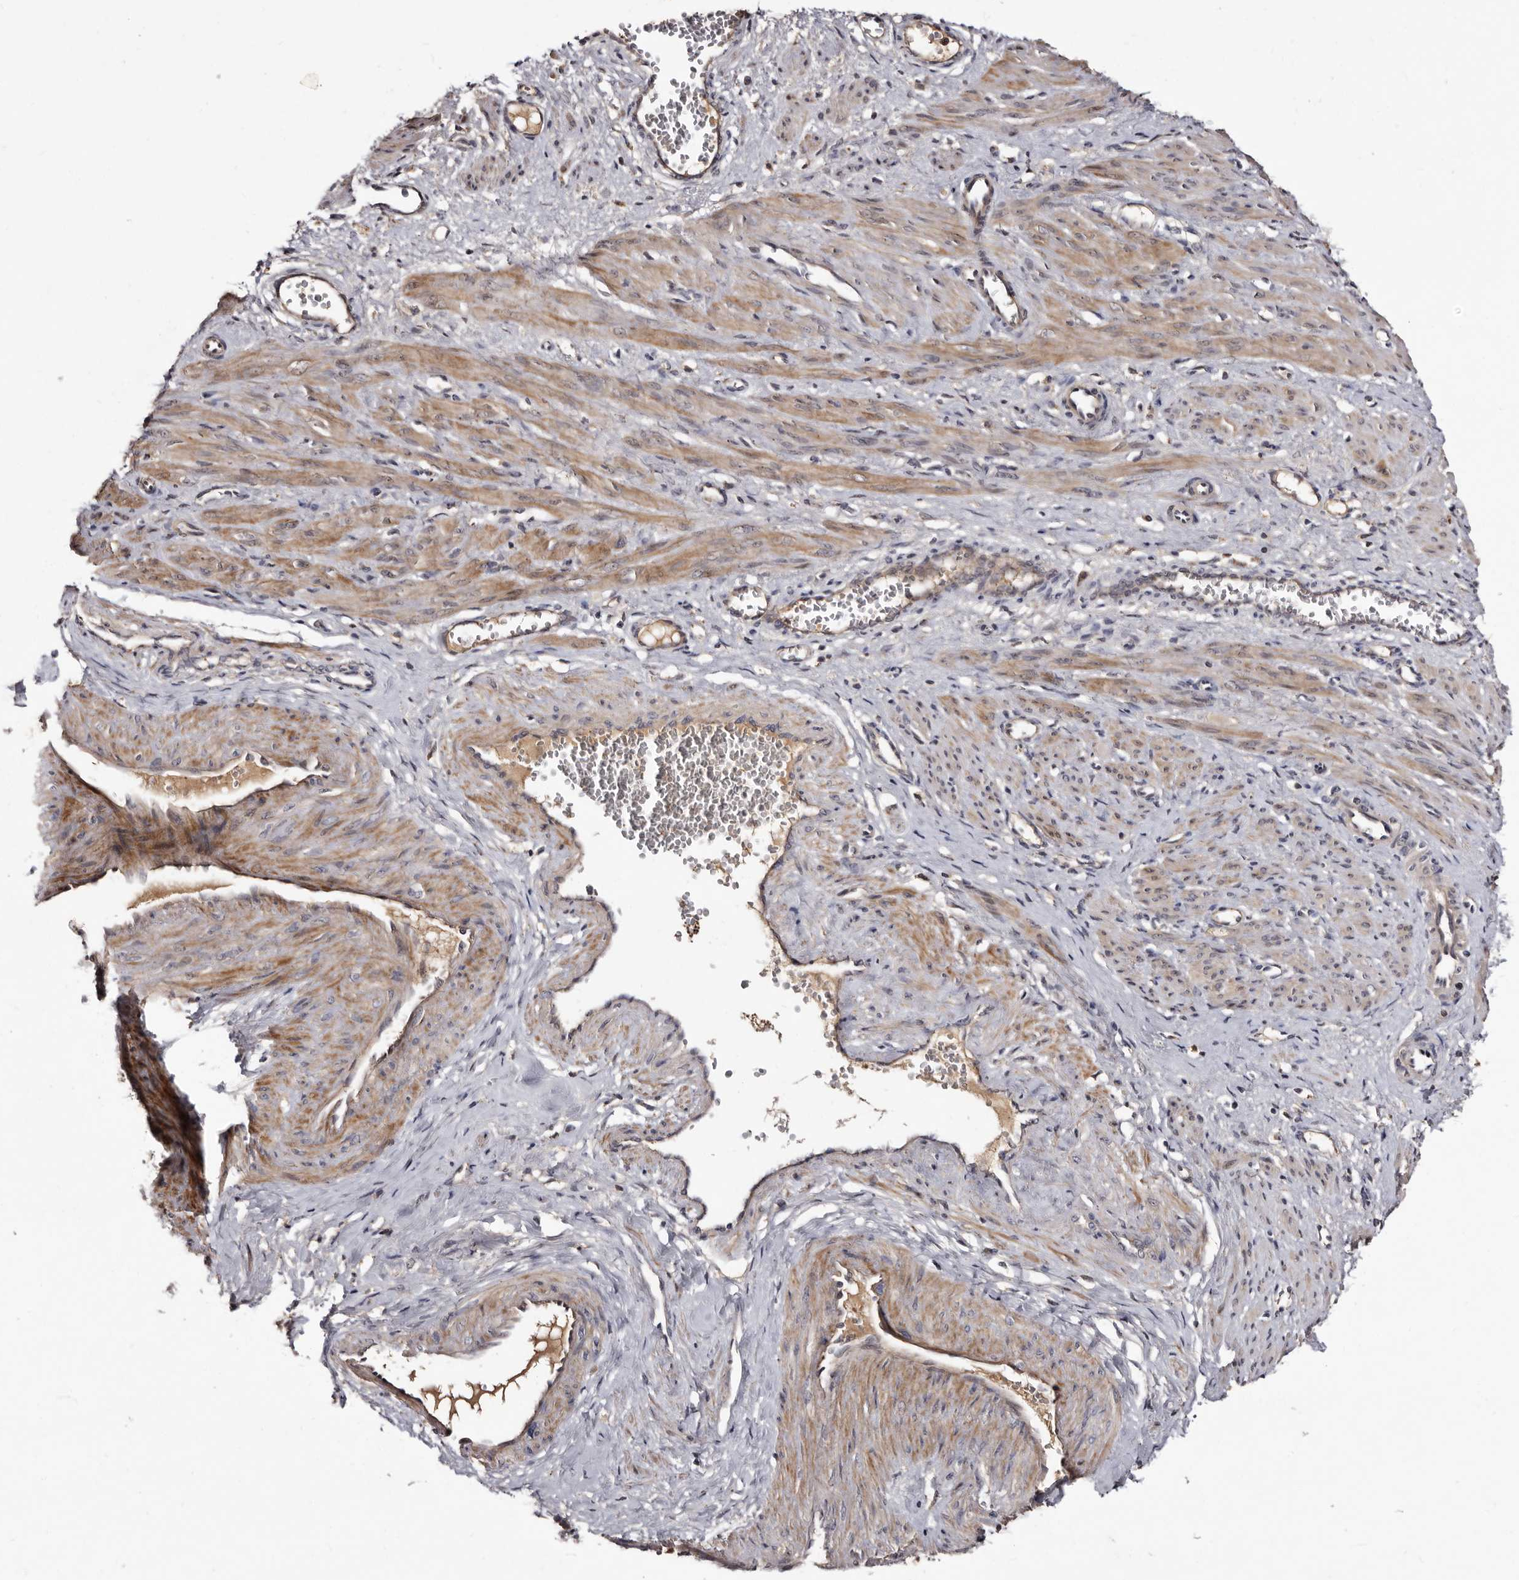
{"staining": {"intensity": "moderate", "quantity": "25%-75%", "location": "cytoplasmic/membranous"}, "tissue": "smooth muscle", "cell_type": "Smooth muscle cells", "image_type": "normal", "snomed": [{"axis": "morphology", "description": "Normal tissue, NOS"}, {"axis": "topography", "description": "Endometrium"}], "caption": "High-power microscopy captured an IHC histopathology image of benign smooth muscle, revealing moderate cytoplasmic/membranous staining in about 25%-75% of smooth muscle cells.", "gene": "LANCL2", "patient": {"sex": "female", "age": 33}}